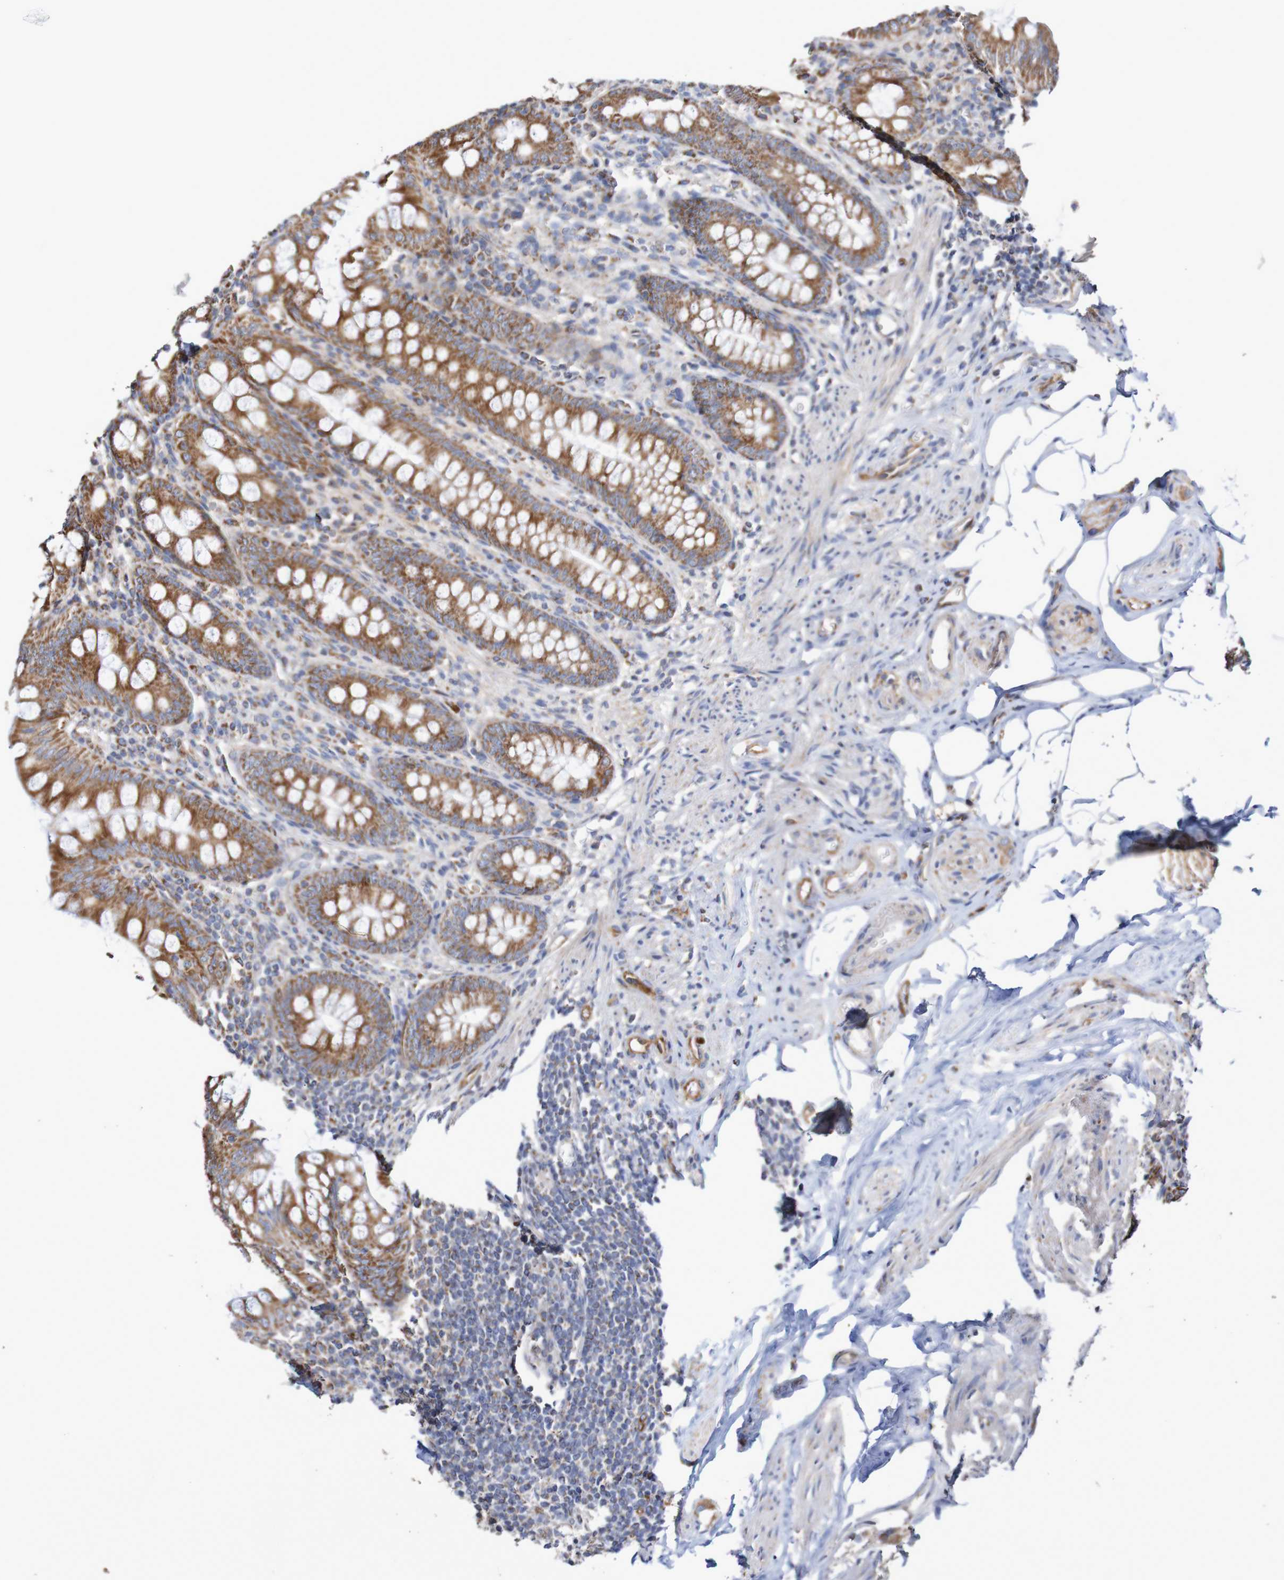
{"staining": {"intensity": "moderate", "quantity": ">75%", "location": "cytoplasmic/membranous"}, "tissue": "appendix", "cell_type": "Glandular cells", "image_type": "normal", "snomed": [{"axis": "morphology", "description": "Normal tissue, NOS"}, {"axis": "topography", "description": "Appendix"}], "caption": "DAB immunohistochemical staining of unremarkable human appendix displays moderate cytoplasmic/membranous protein staining in about >75% of glandular cells. (DAB (3,3'-diaminobenzidine) IHC, brown staining for protein, blue staining for nuclei).", "gene": "MMEL1", "patient": {"sex": "female", "age": 77}}